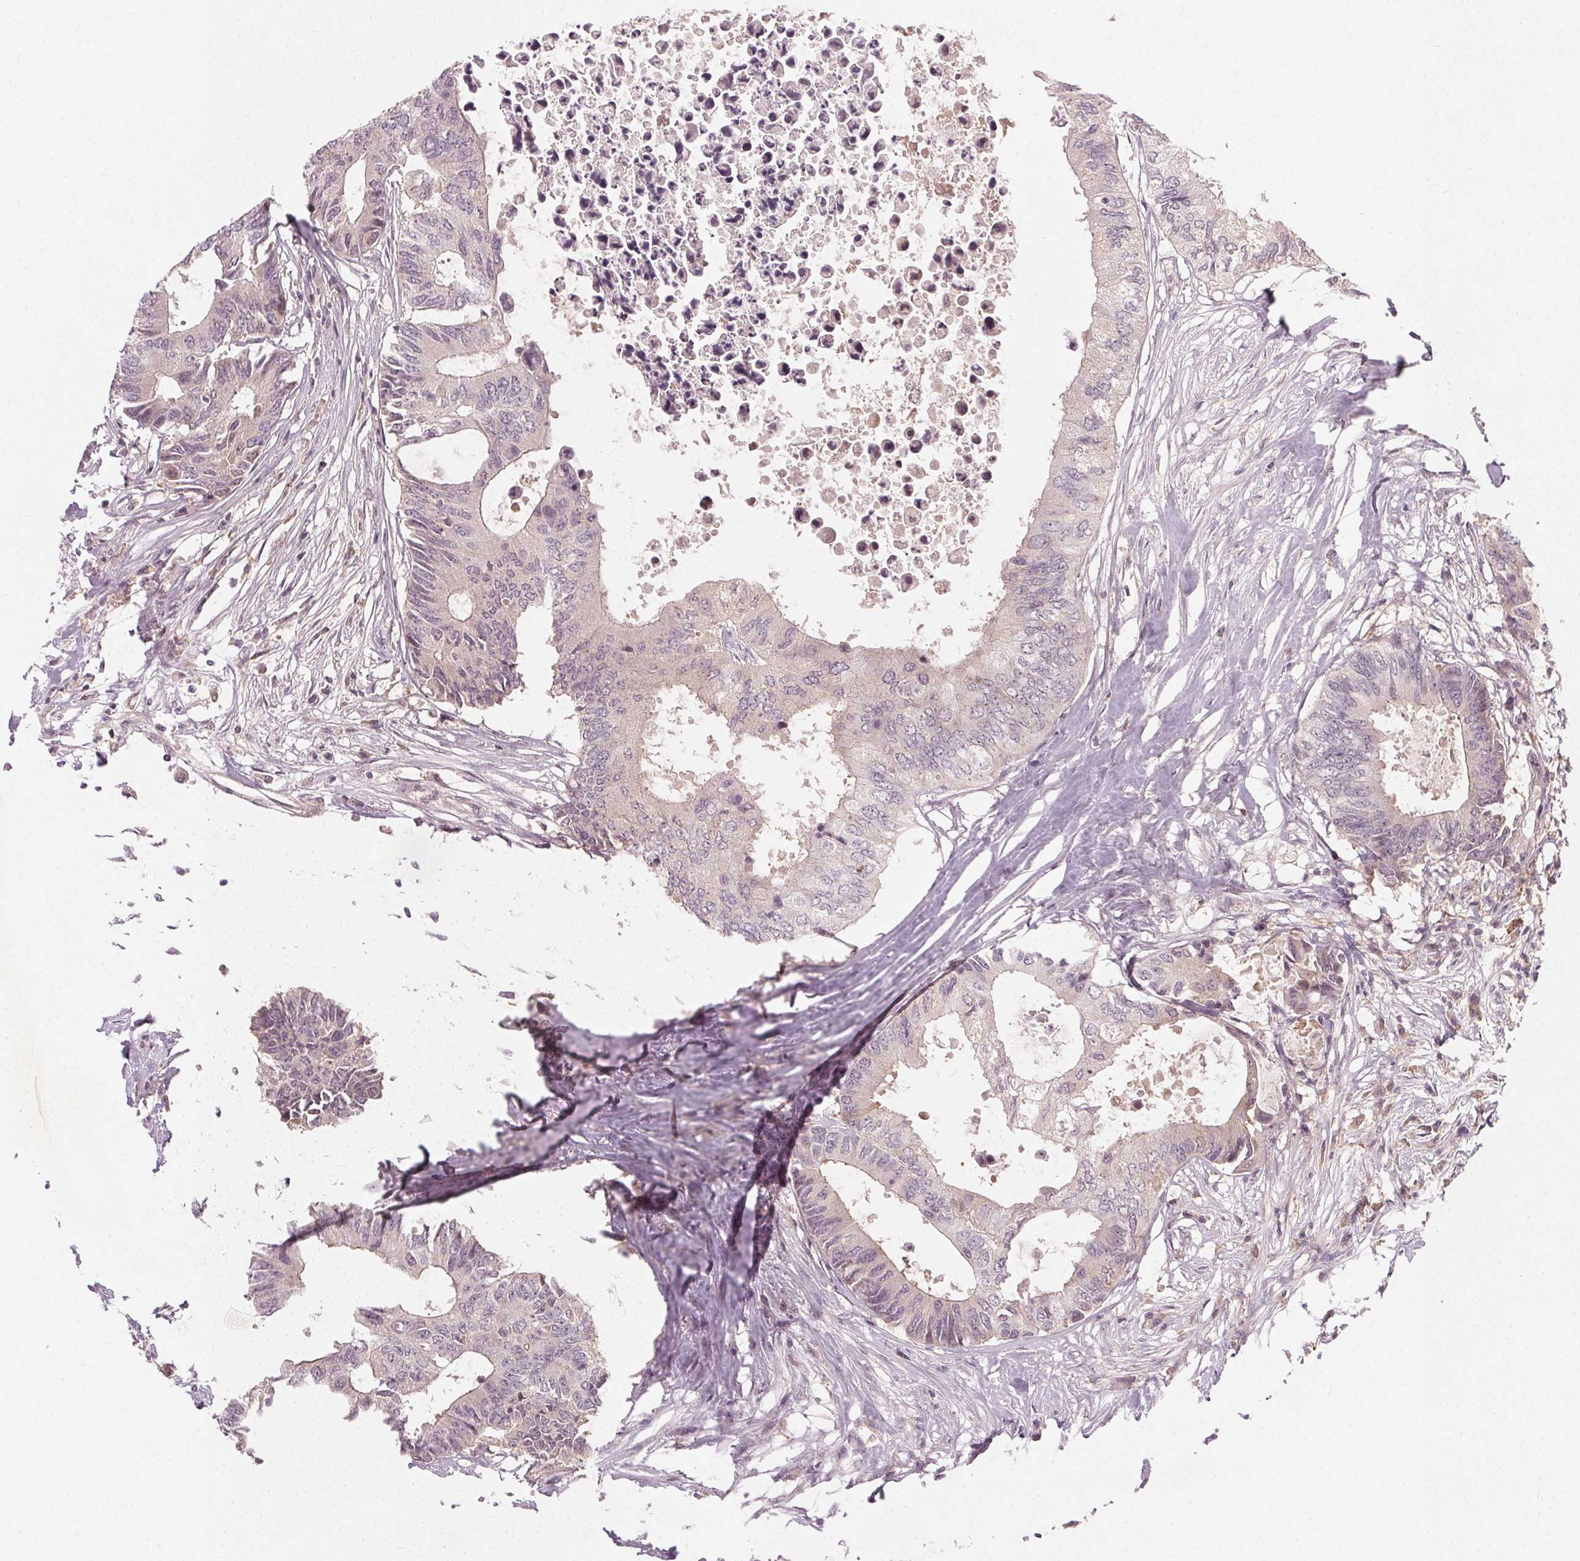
{"staining": {"intensity": "negative", "quantity": "none", "location": "none"}, "tissue": "colorectal cancer", "cell_type": "Tumor cells", "image_type": "cancer", "snomed": [{"axis": "morphology", "description": "Adenocarcinoma, NOS"}, {"axis": "topography", "description": "Colon"}], "caption": "A histopathology image of colorectal cancer stained for a protein demonstrates no brown staining in tumor cells. (DAB IHC with hematoxylin counter stain).", "gene": "TUB", "patient": {"sex": "male", "age": 71}}